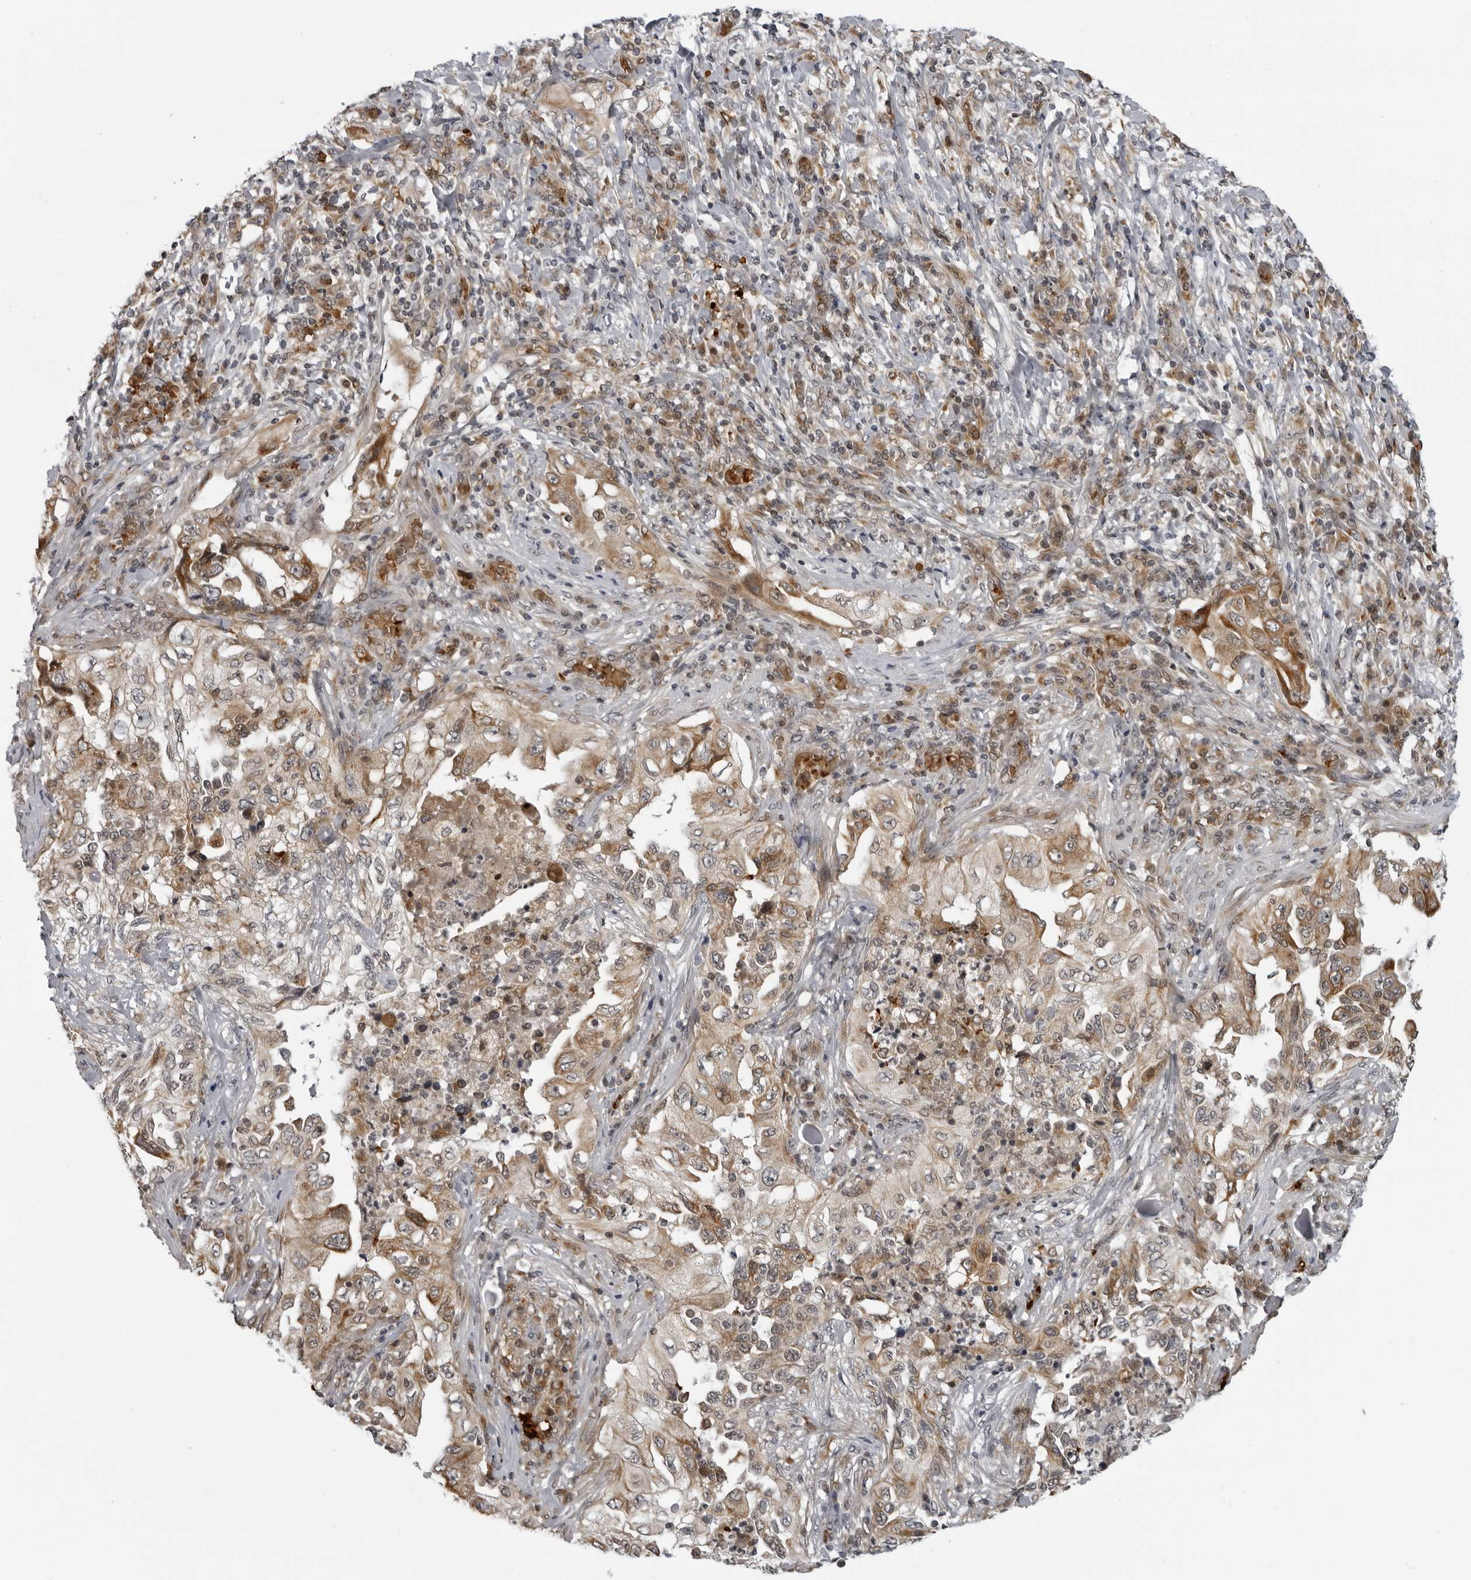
{"staining": {"intensity": "moderate", "quantity": ">75%", "location": "cytoplasmic/membranous"}, "tissue": "lung cancer", "cell_type": "Tumor cells", "image_type": "cancer", "snomed": [{"axis": "morphology", "description": "Adenocarcinoma, NOS"}, {"axis": "topography", "description": "Lung"}], "caption": "Adenocarcinoma (lung) stained with a brown dye displays moderate cytoplasmic/membranous positive expression in approximately >75% of tumor cells.", "gene": "THOP1", "patient": {"sex": "female", "age": 51}}